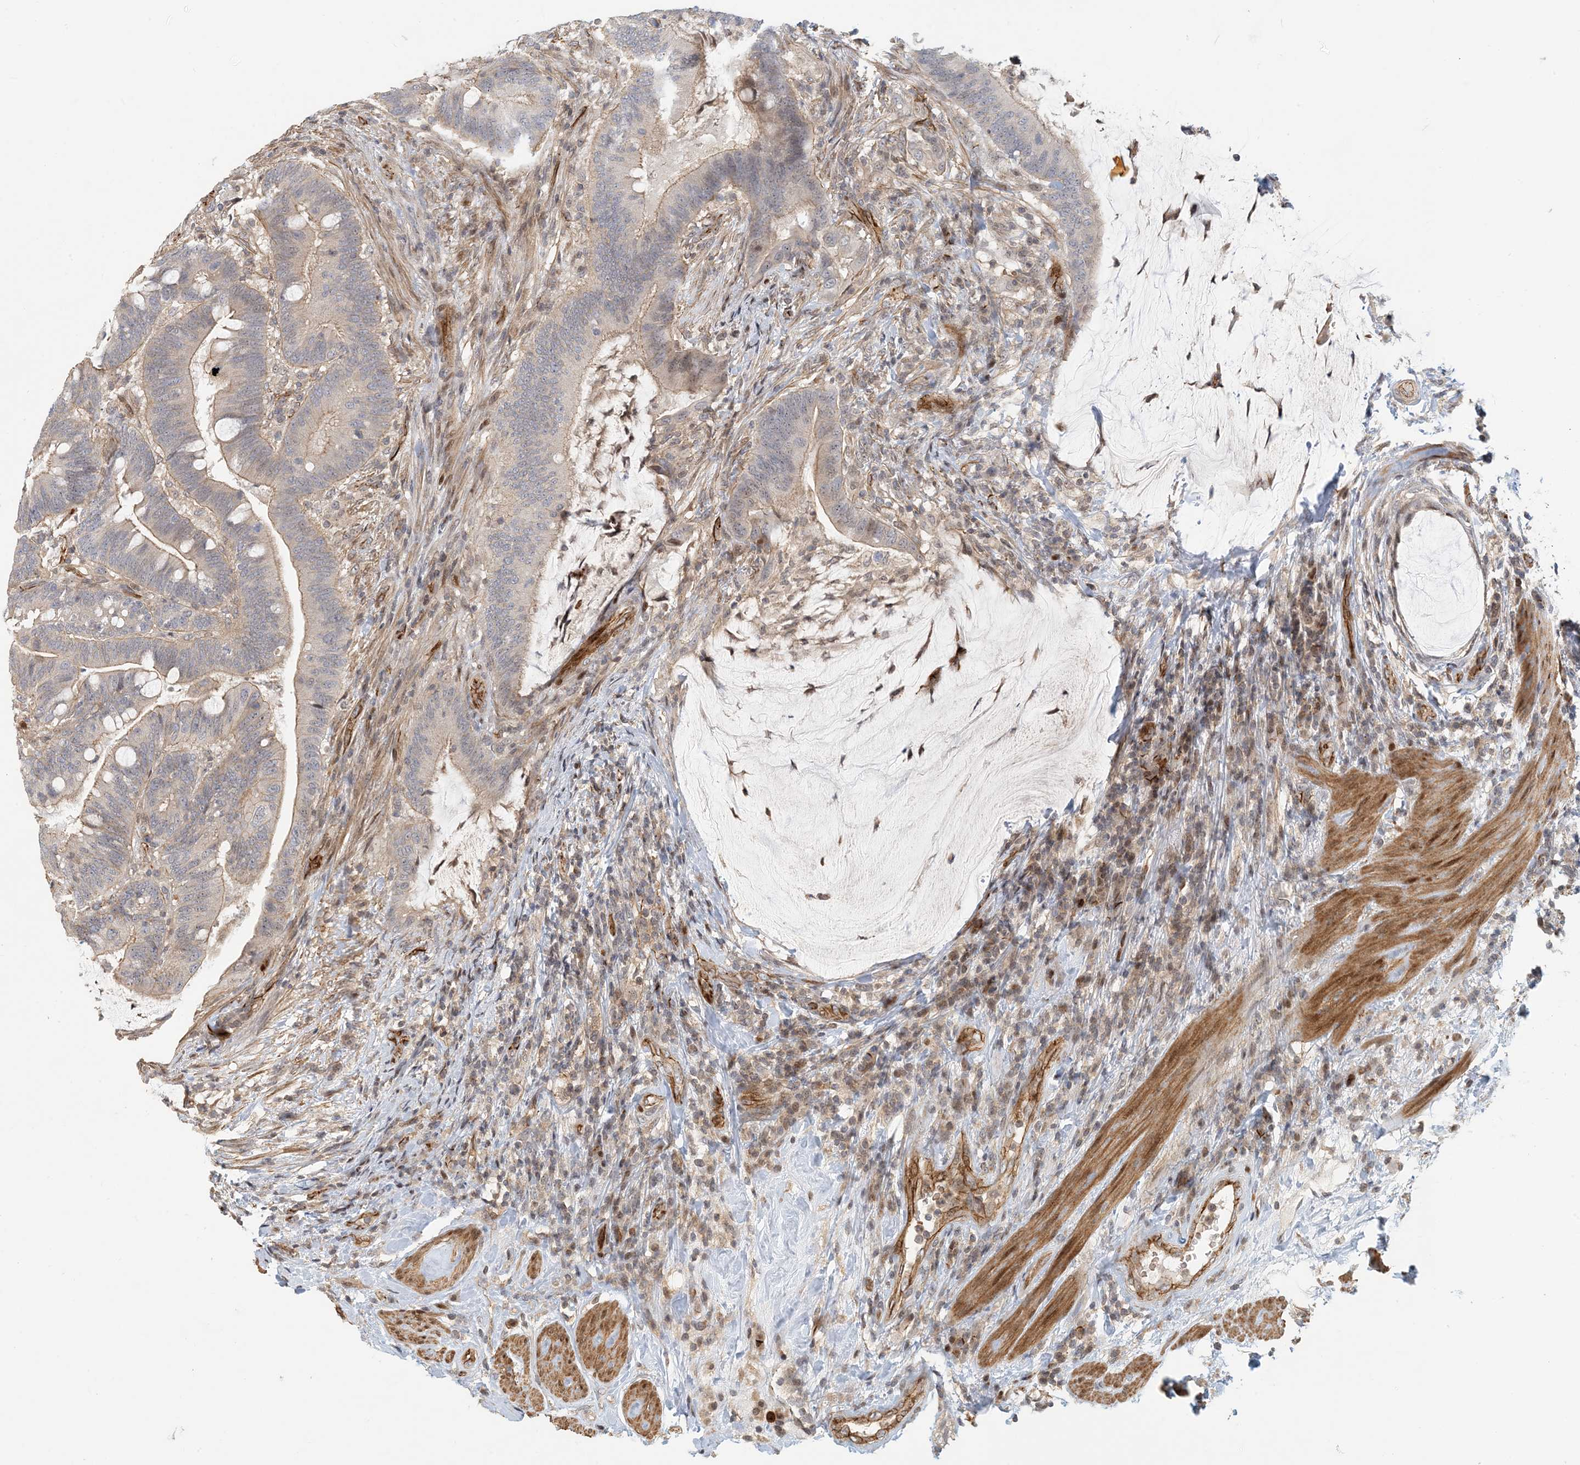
{"staining": {"intensity": "negative", "quantity": "none", "location": "none"}, "tissue": "colorectal cancer", "cell_type": "Tumor cells", "image_type": "cancer", "snomed": [{"axis": "morphology", "description": "Adenocarcinoma, NOS"}, {"axis": "topography", "description": "Colon"}], "caption": "Immunohistochemistry image of neoplastic tissue: adenocarcinoma (colorectal) stained with DAB (3,3'-diaminobenzidine) reveals no significant protein staining in tumor cells.", "gene": "MAPKBP1", "patient": {"sex": "female", "age": 66}}